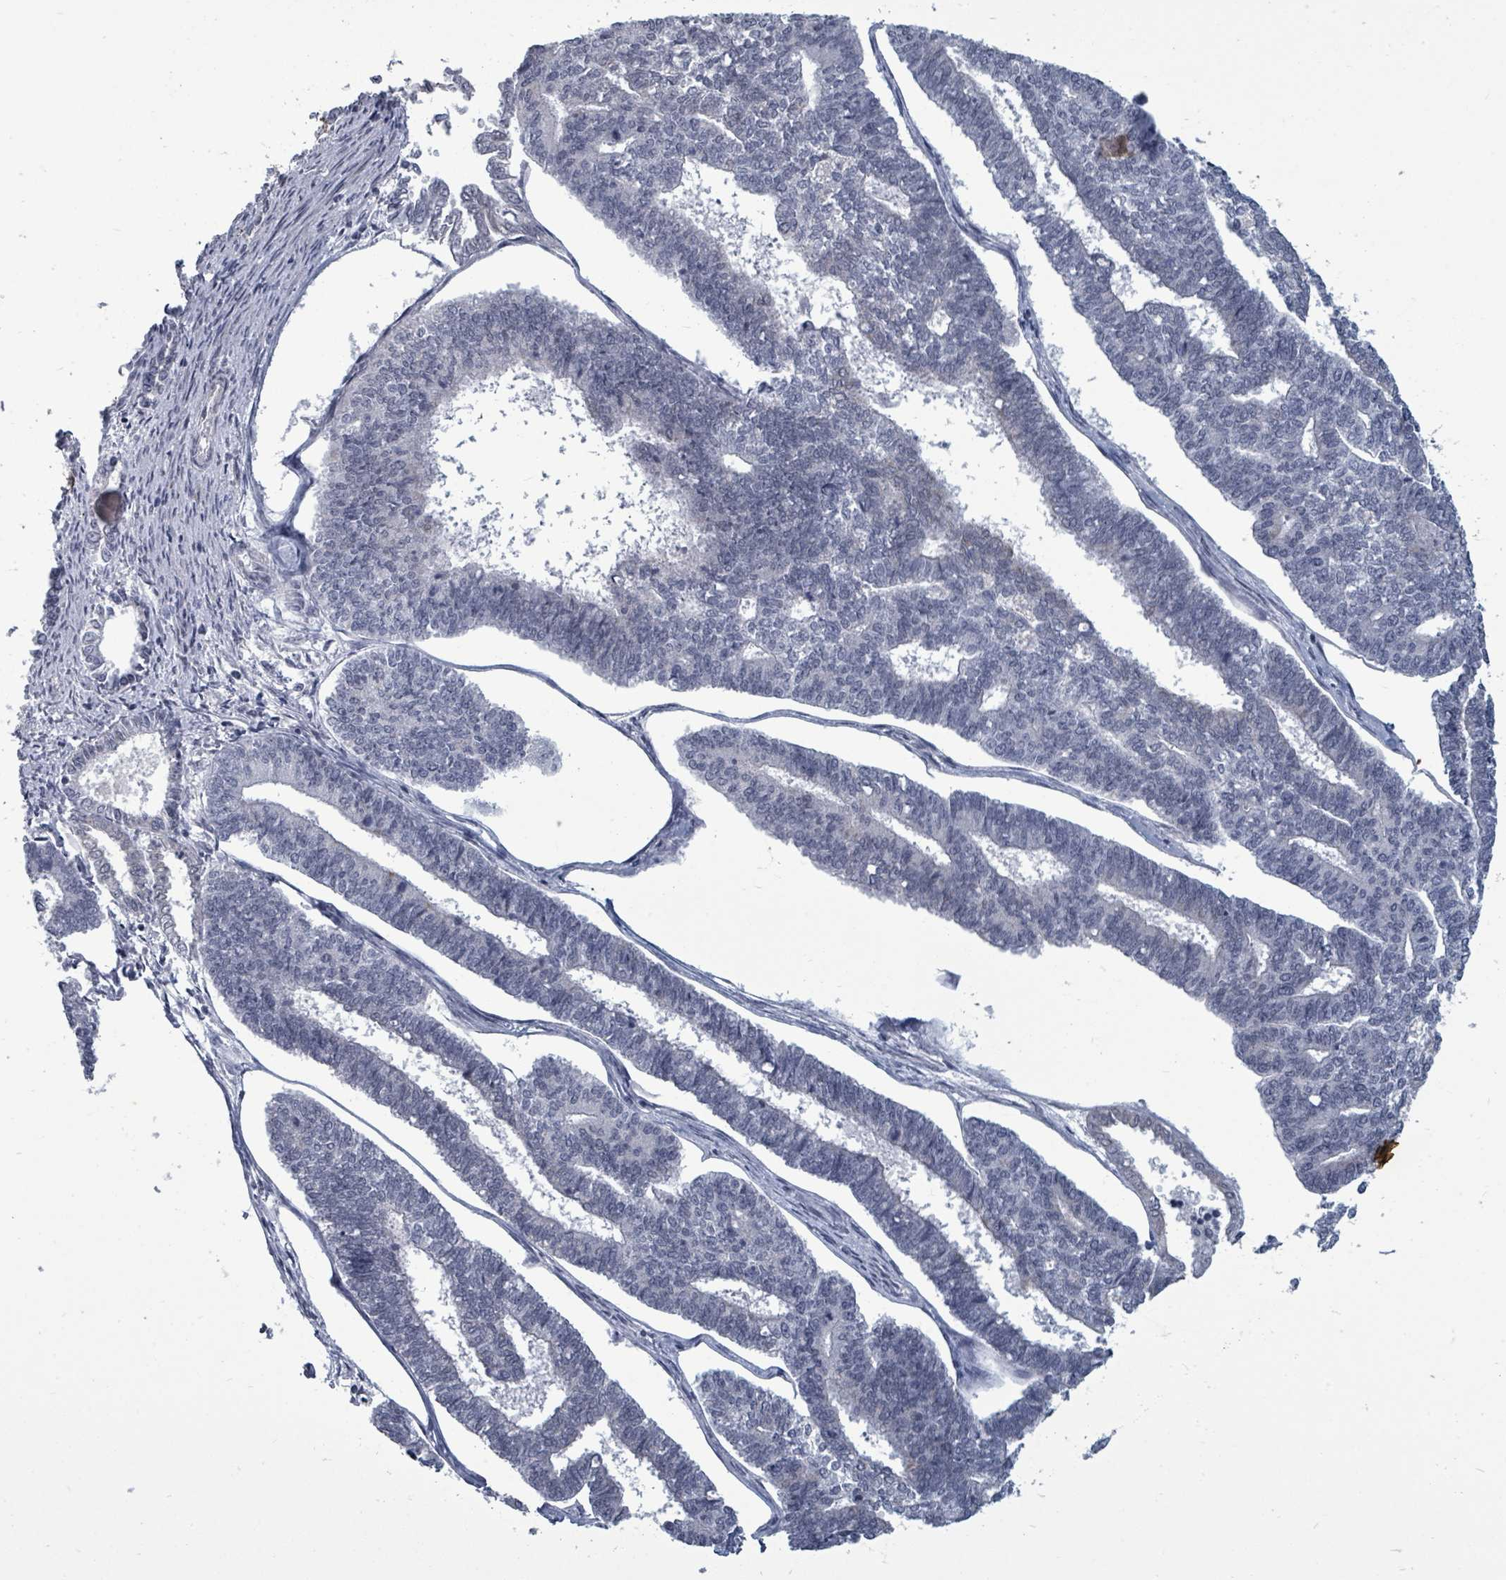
{"staining": {"intensity": "negative", "quantity": "none", "location": "none"}, "tissue": "endometrial cancer", "cell_type": "Tumor cells", "image_type": "cancer", "snomed": [{"axis": "morphology", "description": "Adenocarcinoma, NOS"}, {"axis": "topography", "description": "Endometrium"}], "caption": "This histopathology image is of endometrial cancer stained with immunohistochemistry to label a protein in brown with the nuclei are counter-stained blue. There is no expression in tumor cells.", "gene": "PTPN20", "patient": {"sex": "female", "age": 70}}